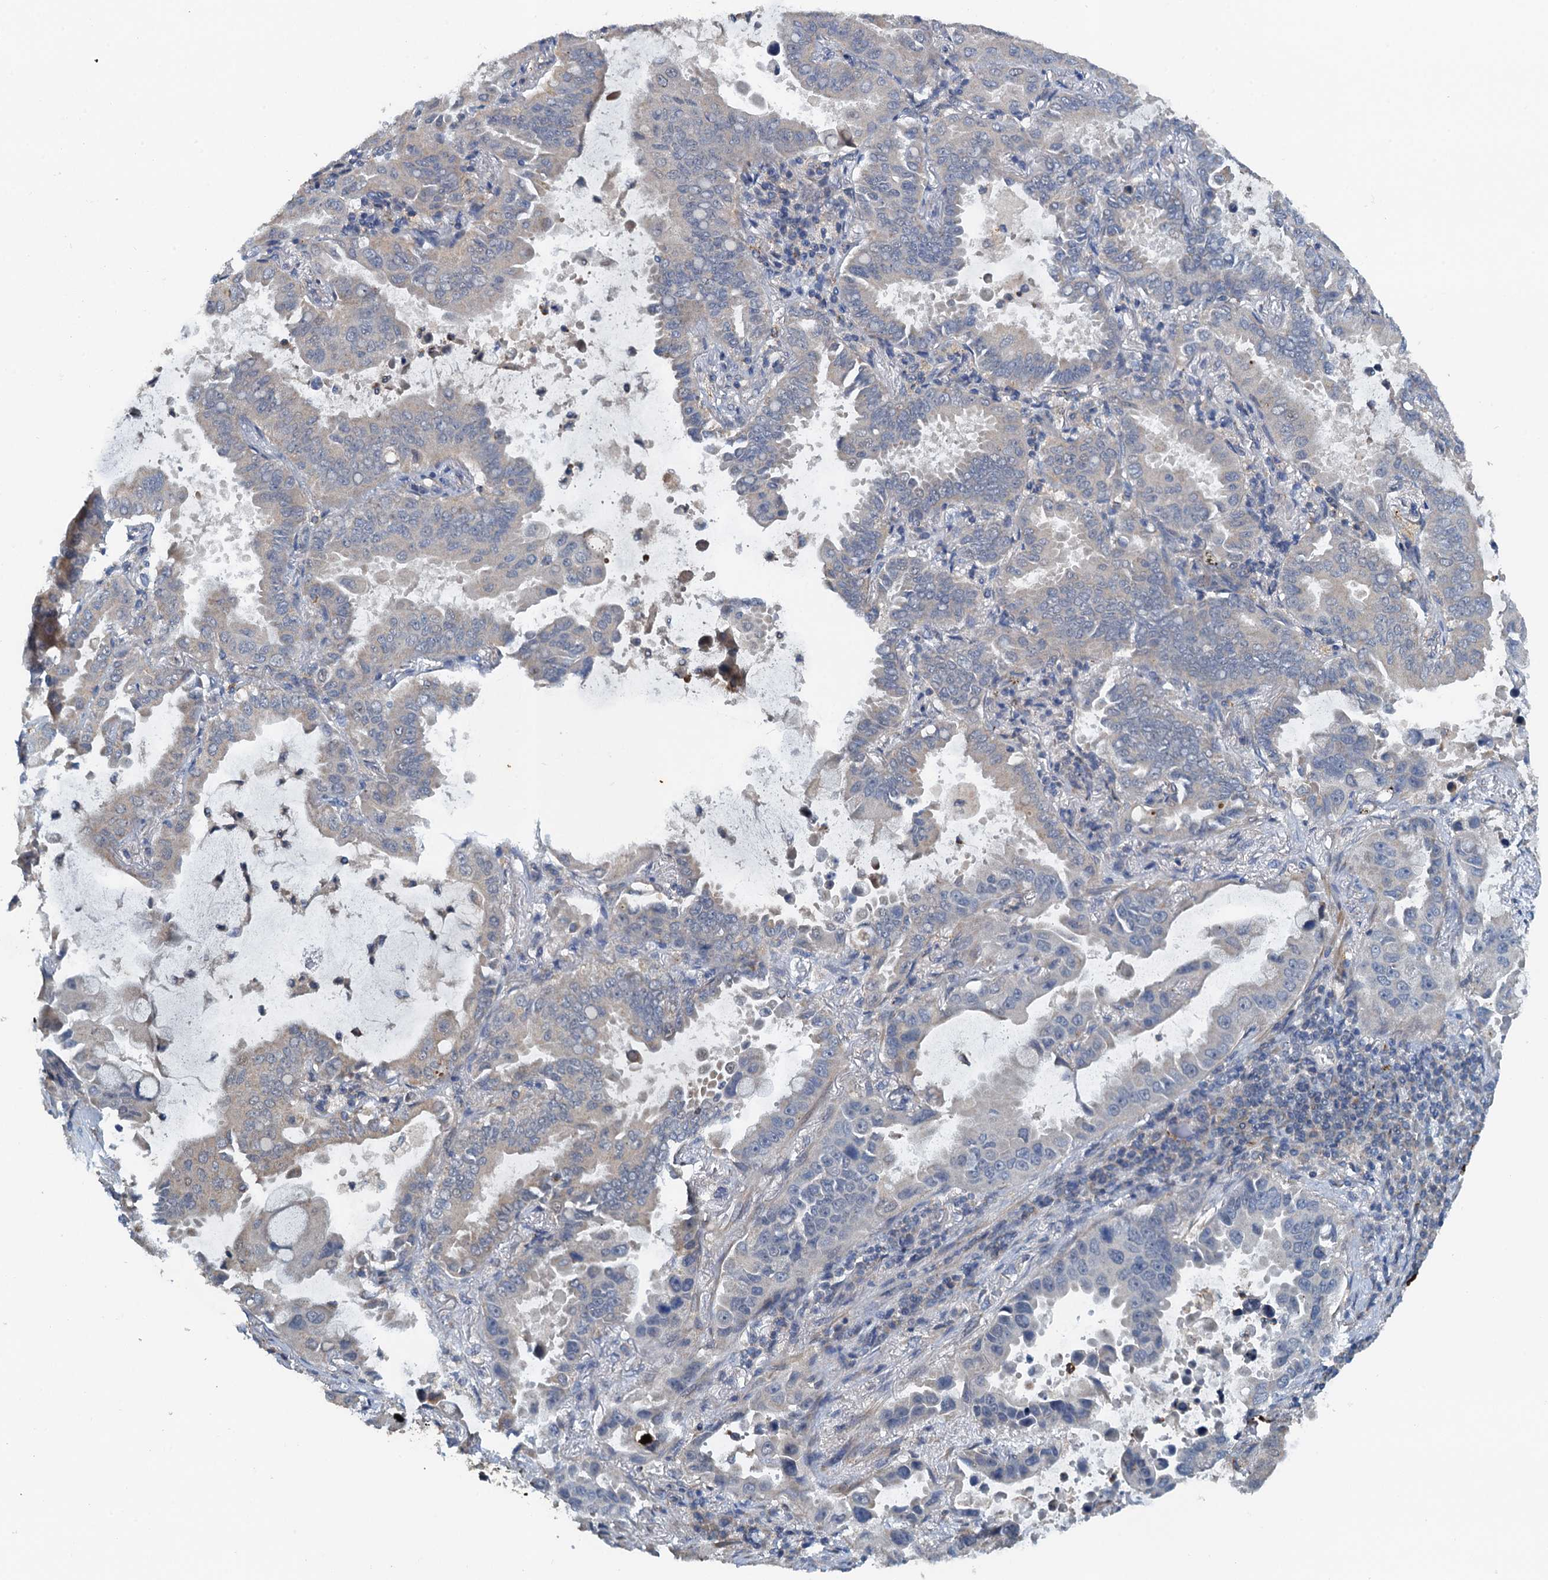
{"staining": {"intensity": "negative", "quantity": "none", "location": "none"}, "tissue": "lung cancer", "cell_type": "Tumor cells", "image_type": "cancer", "snomed": [{"axis": "morphology", "description": "Adenocarcinoma, NOS"}, {"axis": "topography", "description": "Lung"}], "caption": "Tumor cells show no significant protein staining in lung cancer (adenocarcinoma). (DAB (3,3'-diaminobenzidine) immunohistochemistry visualized using brightfield microscopy, high magnification).", "gene": "ZNF606", "patient": {"sex": "male", "age": 64}}